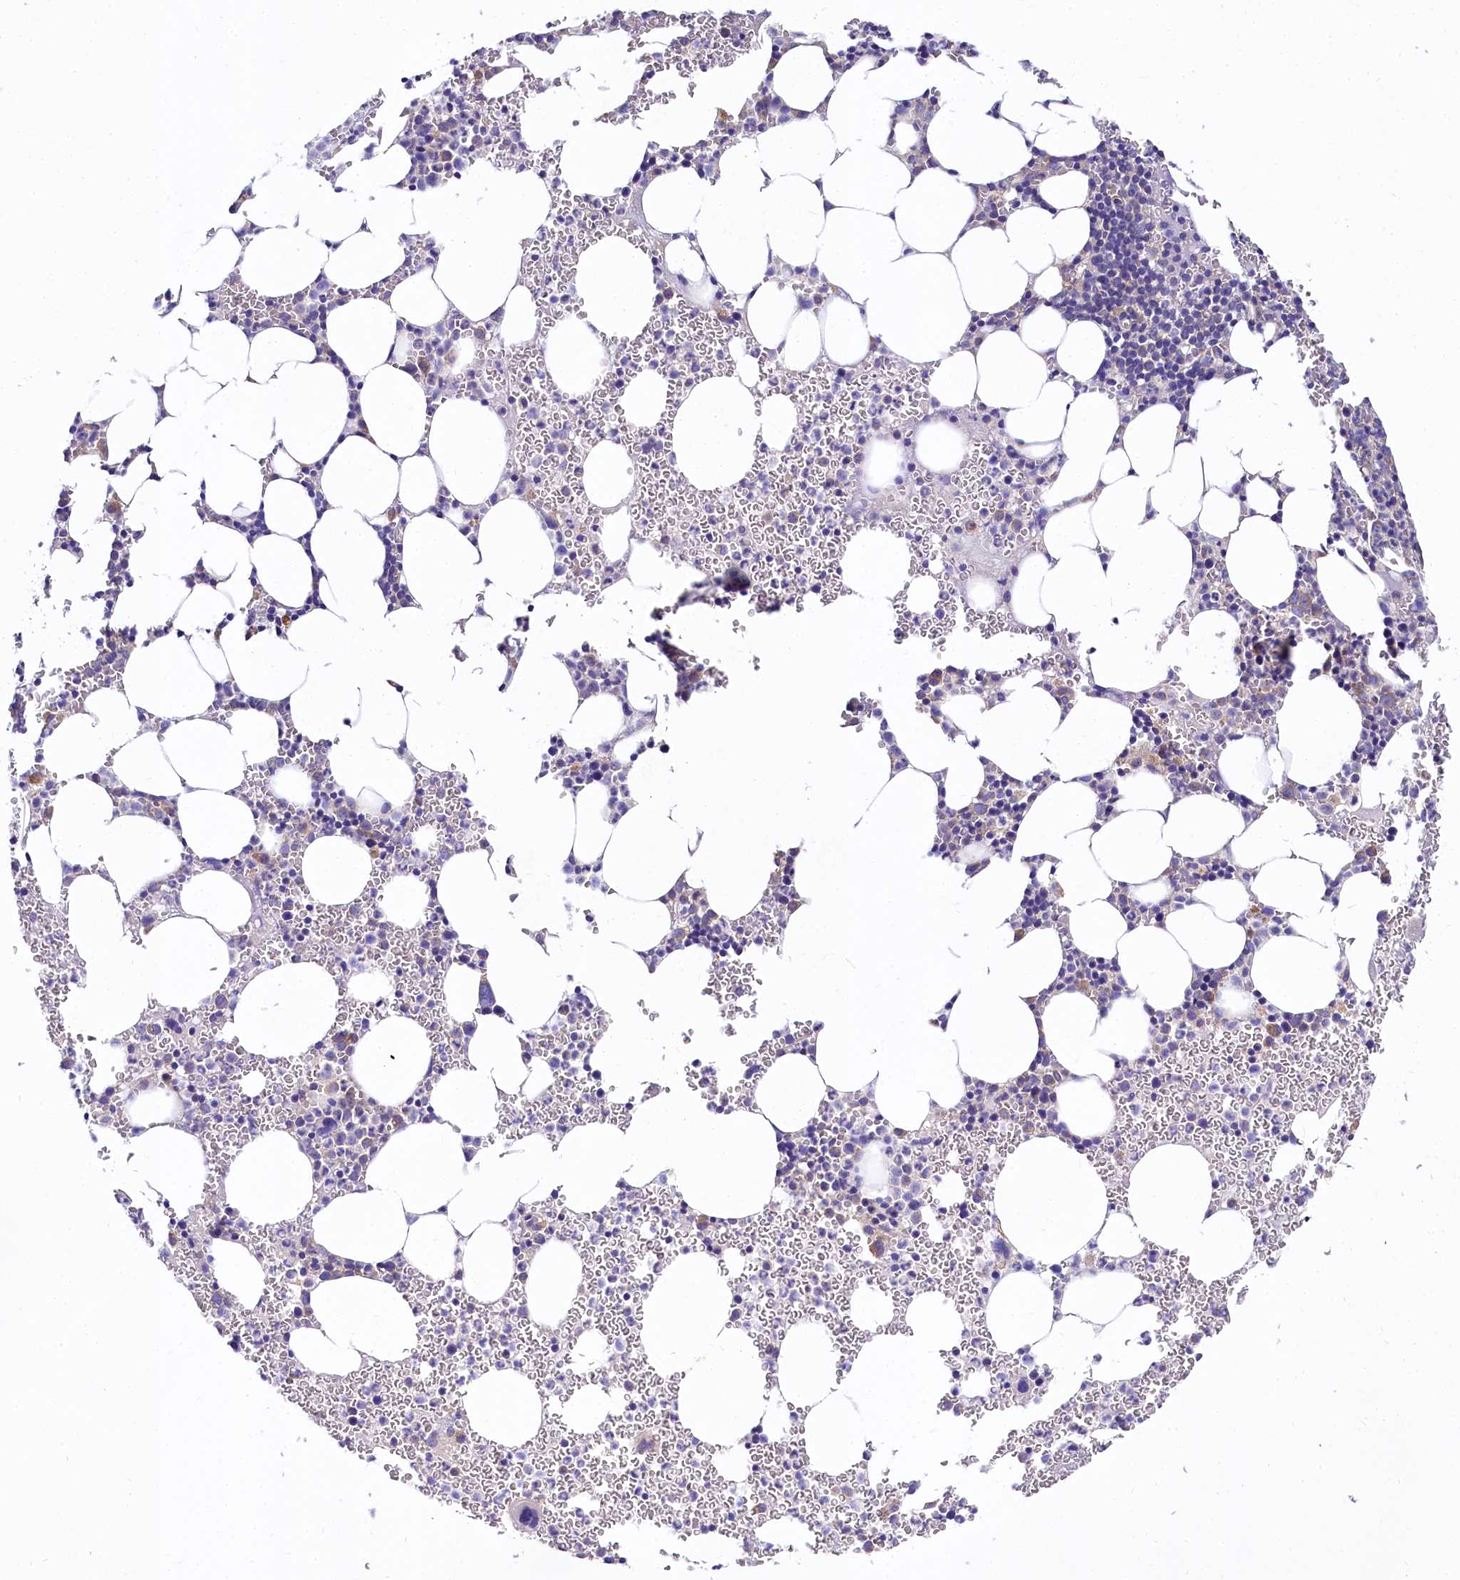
{"staining": {"intensity": "moderate", "quantity": "<25%", "location": "cytoplasmic/membranous"}, "tissue": "bone marrow", "cell_type": "Hematopoietic cells", "image_type": "normal", "snomed": [{"axis": "morphology", "description": "Normal tissue, NOS"}, {"axis": "topography", "description": "Bone marrow"}], "caption": "A brown stain shows moderate cytoplasmic/membranous staining of a protein in hematopoietic cells of unremarkable human bone marrow.", "gene": "QARS1", "patient": {"sex": "female", "age": 78}}